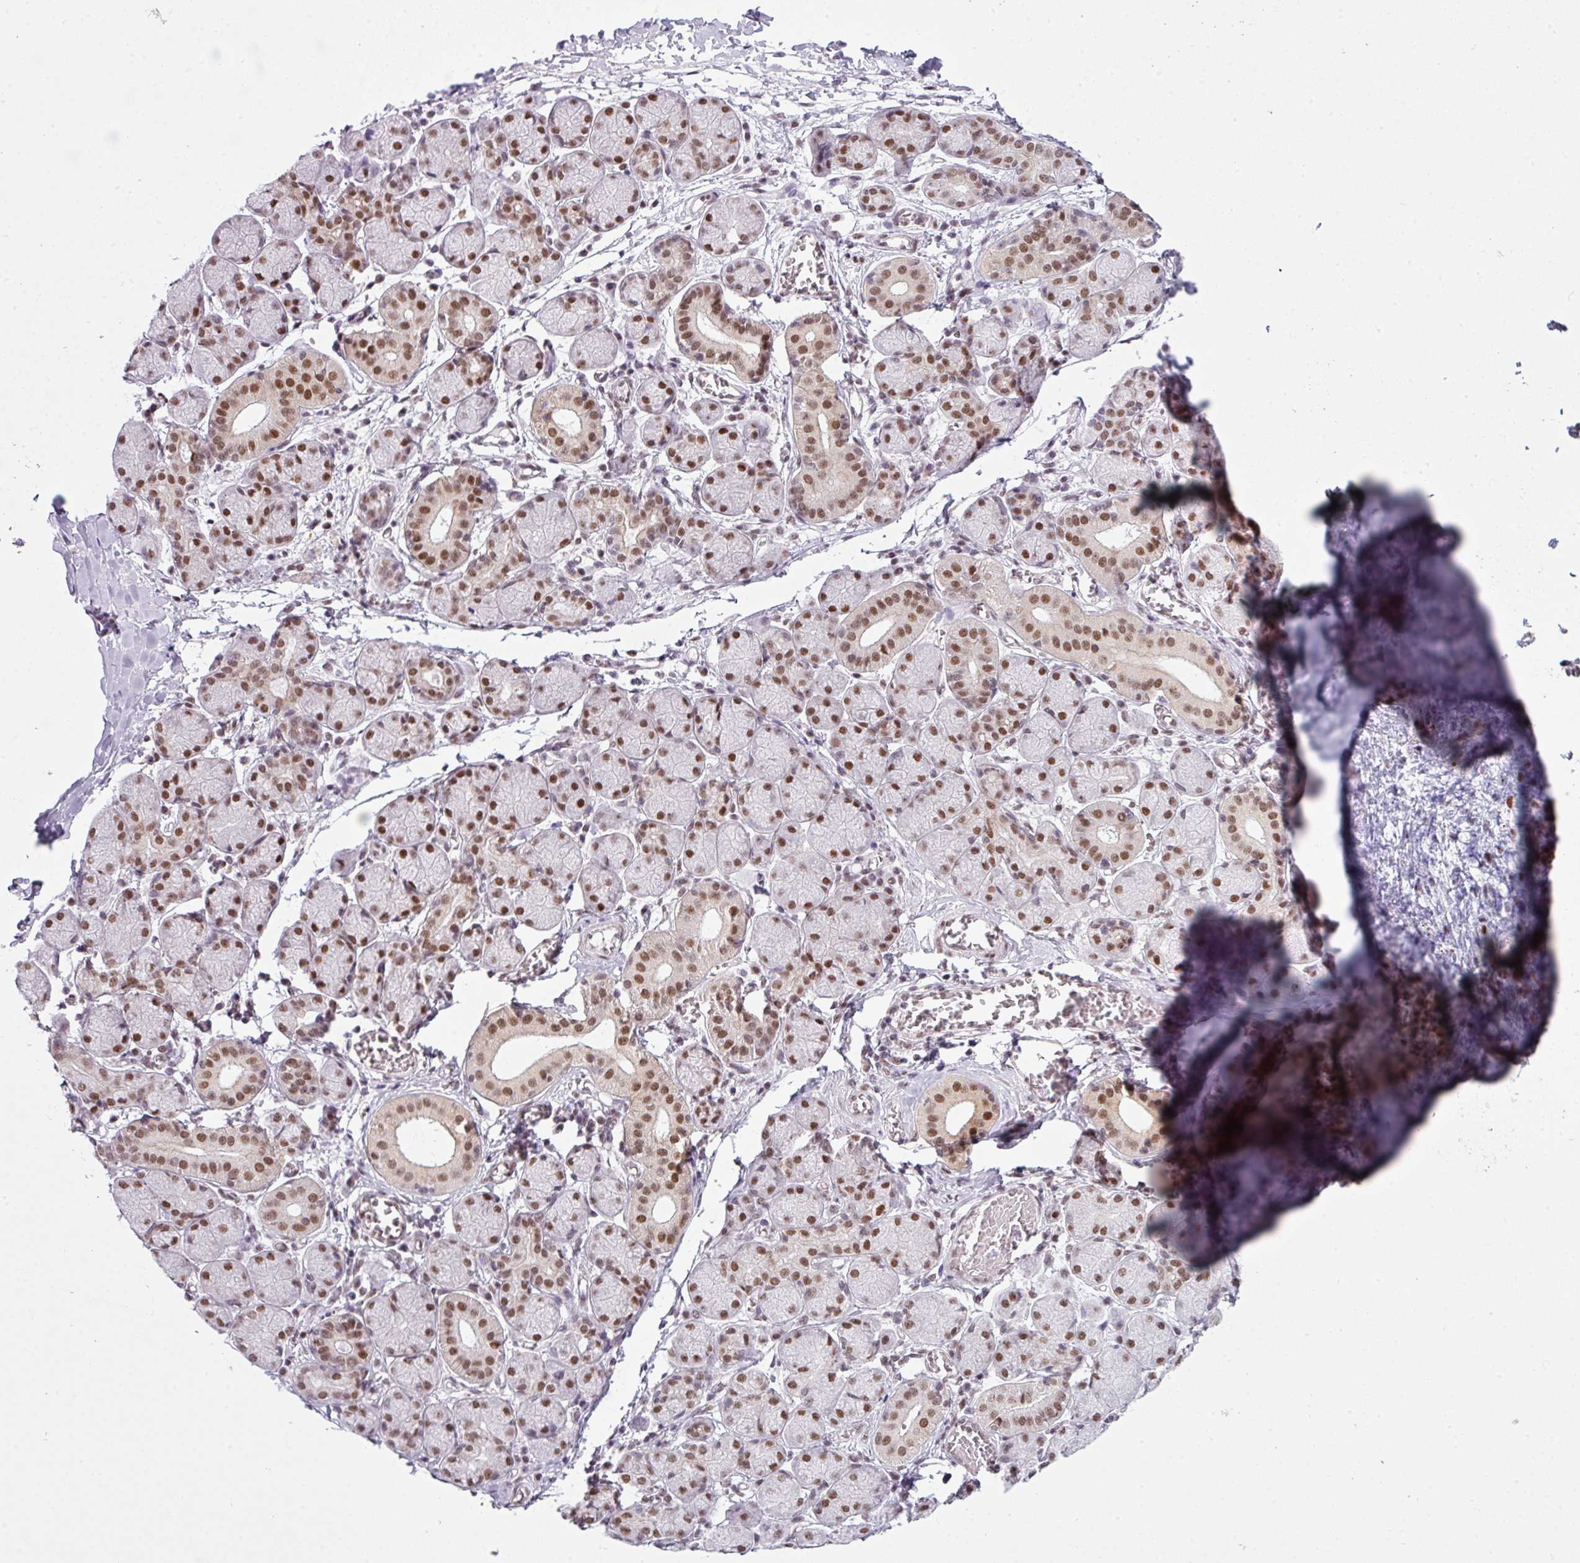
{"staining": {"intensity": "strong", "quantity": ">75%", "location": "nuclear"}, "tissue": "salivary gland", "cell_type": "Glandular cells", "image_type": "normal", "snomed": [{"axis": "morphology", "description": "Normal tissue, NOS"}, {"axis": "topography", "description": "Salivary gland"}], "caption": "IHC photomicrograph of benign human salivary gland stained for a protein (brown), which demonstrates high levels of strong nuclear positivity in about >75% of glandular cells.", "gene": "ARL6IP4", "patient": {"sex": "female", "age": 24}}